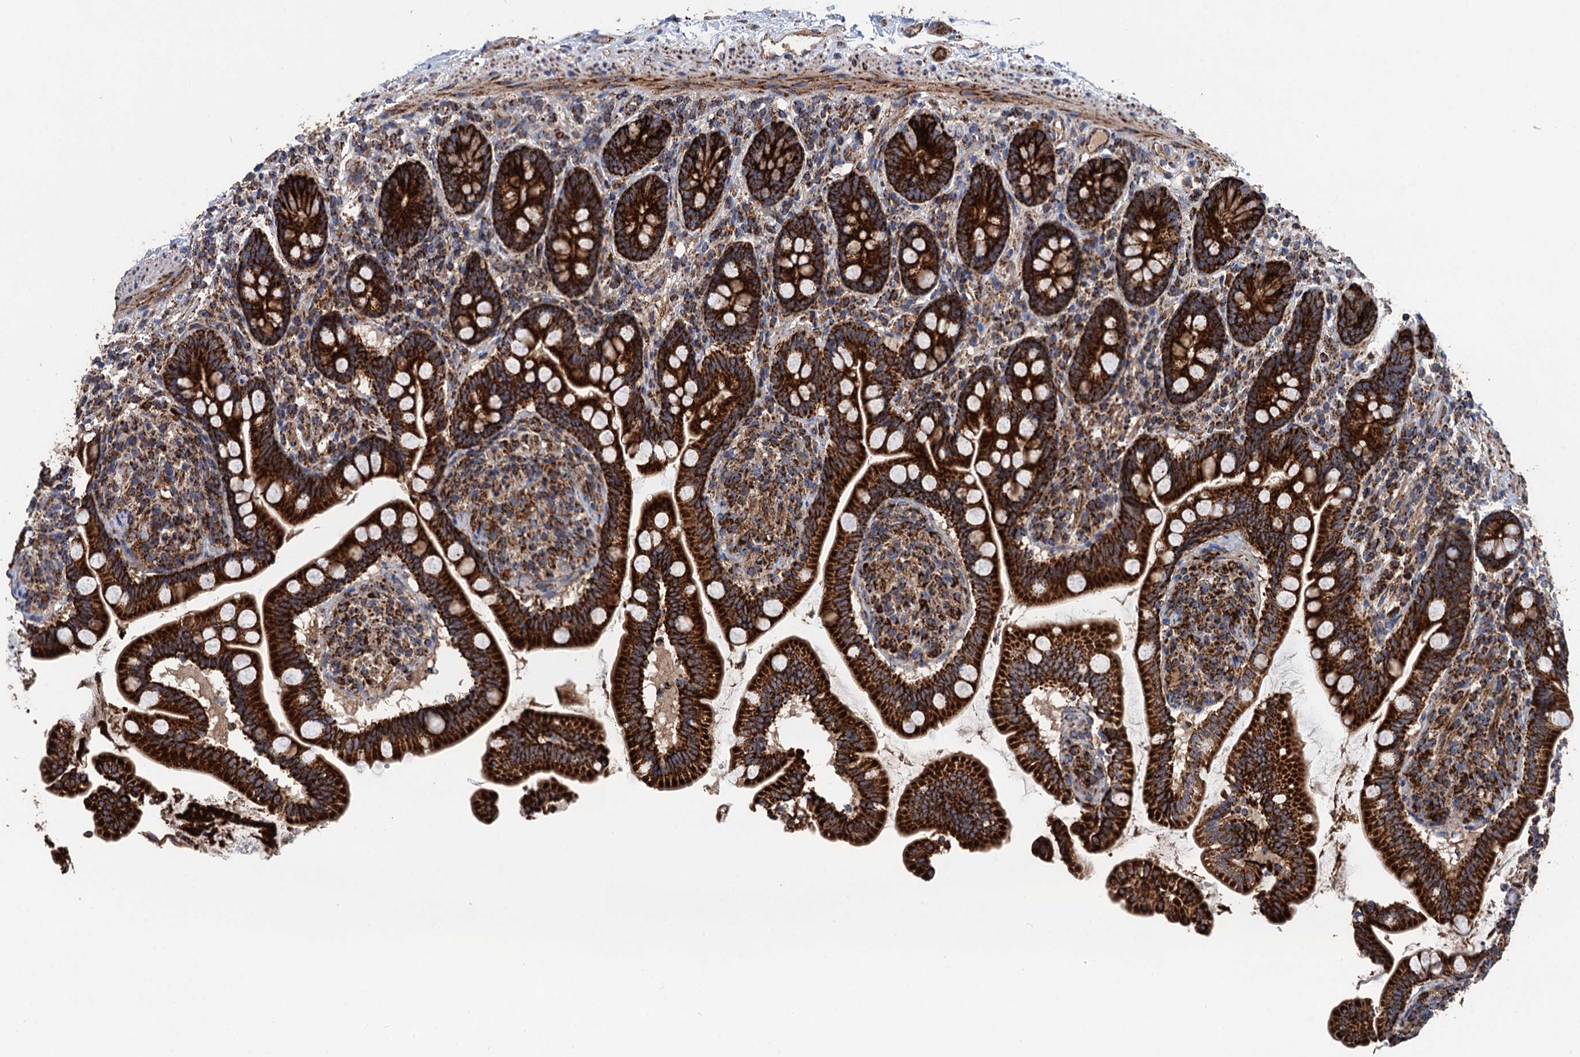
{"staining": {"intensity": "strong", "quantity": ">75%", "location": "cytoplasmic/membranous"}, "tissue": "small intestine", "cell_type": "Glandular cells", "image_type": "normal", "snomed": [{"axis": "morphology", "description": "Normal tissue, NOS"}, {"axis": "topography", "description": "Small intestine"}], "caption": "Immunohistochemical staining of benign small intestine reveals >75% levels of strong cytoplasmic/membranous protein positivity in approximately >75% of glandular cells. (Stains: DAB (3,3'-diaminobenzidine) in brown, nuclei in blue, Microscopy: brightfield microscopy at high magnification).", "gene": "DGLUCY", "patient": {"sex": "female", "age": 64}}